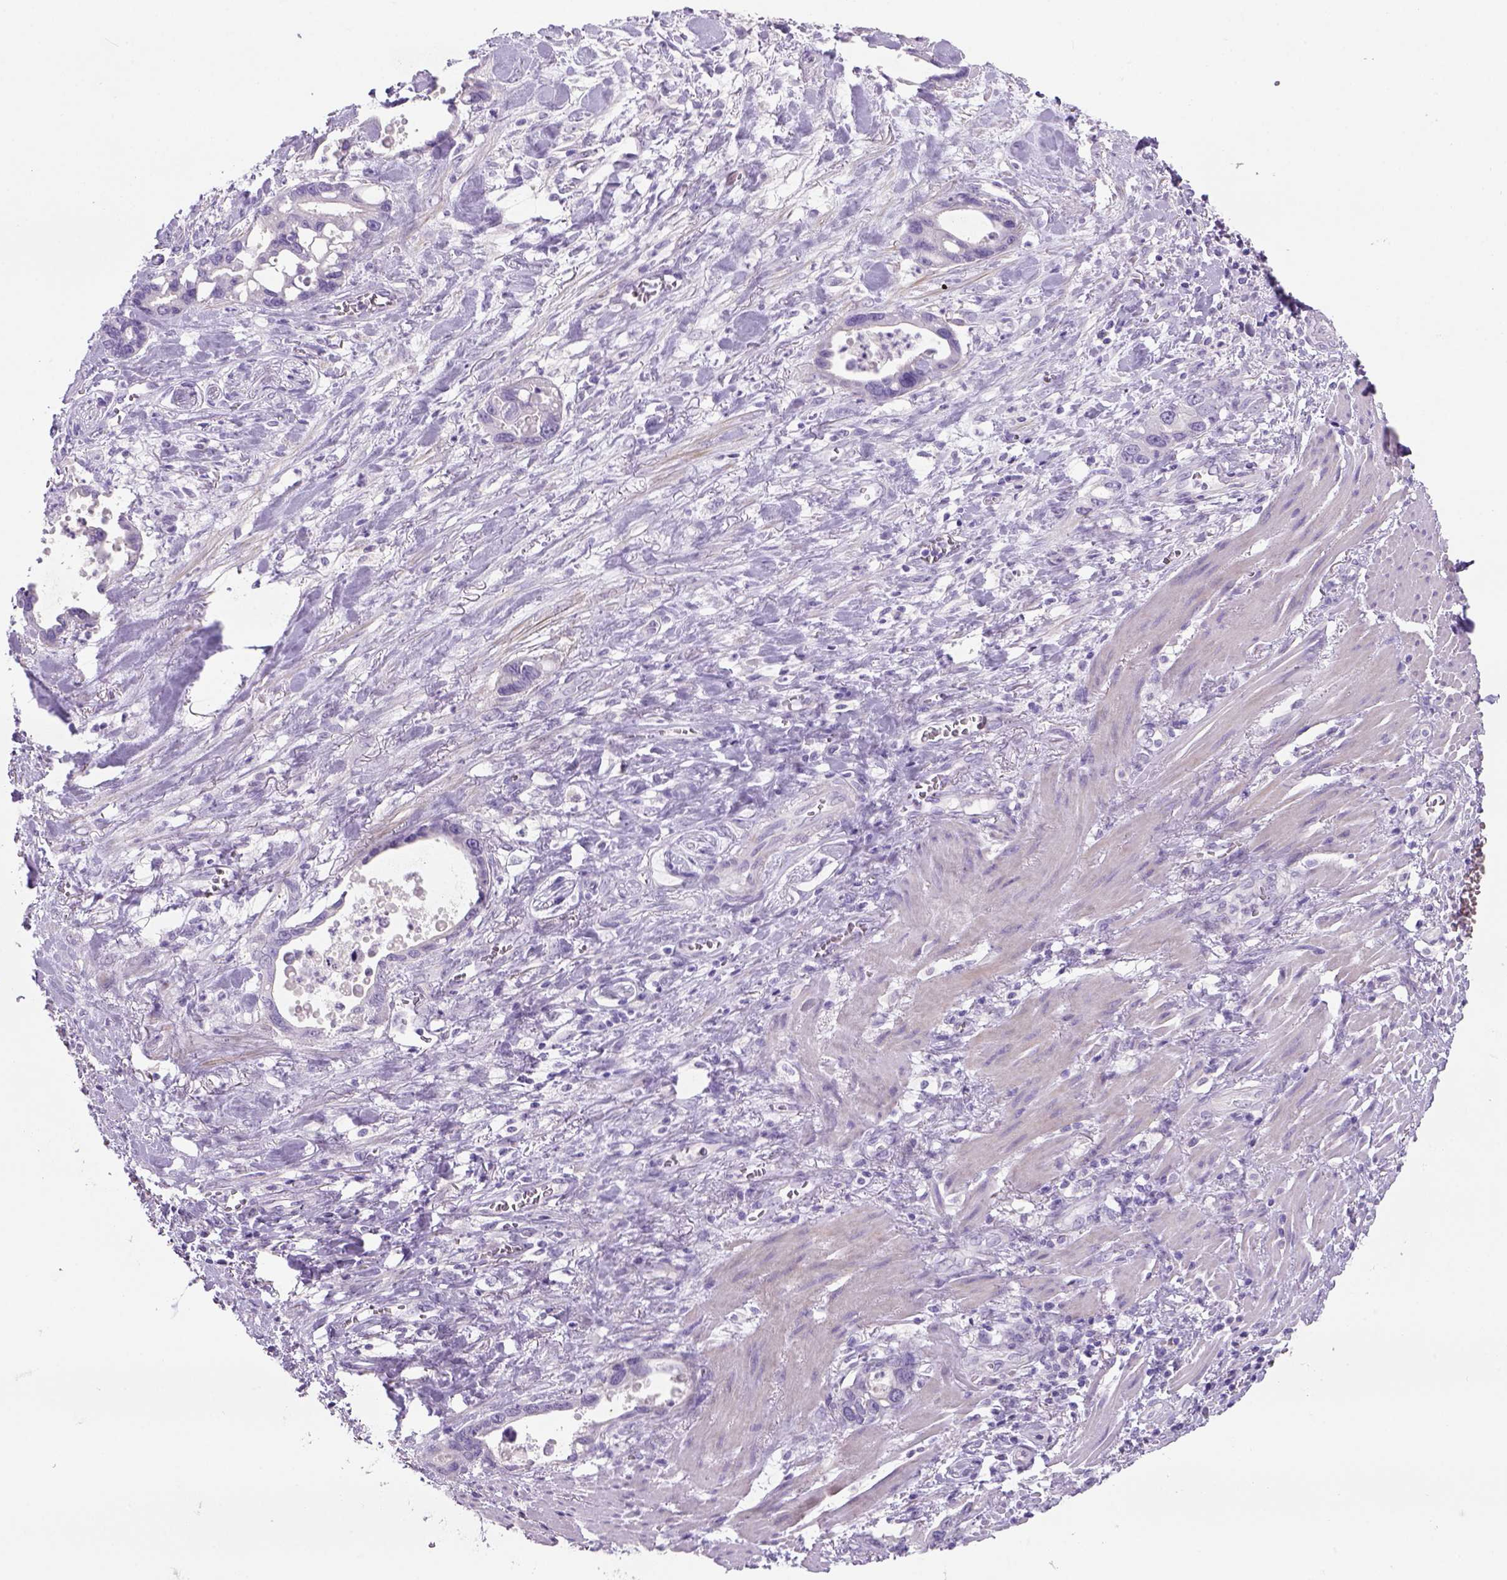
{"staining": {"intensity": "negative", "quantity": "none", "location": "none"}, "tissue": "stomach cancer", "cell_type": "Tumor cells", "image_type": "cancer", "snomed": [{"axis": "morphology", "description": "Normal tissue, NOS"}, {"axis": "morphology", "description": "Adenocarcinoma, NOS"}, {"axis": "topography", "description": "Esophagus"}, {"axis": "topography", "description": "Stomach, upper"}], "caption": "Tumor cells are negative for brown protein staining in adenocarcinoma (stomach).", "gene": "TENM4", "patient": {"sex": "male", "age": 74}}